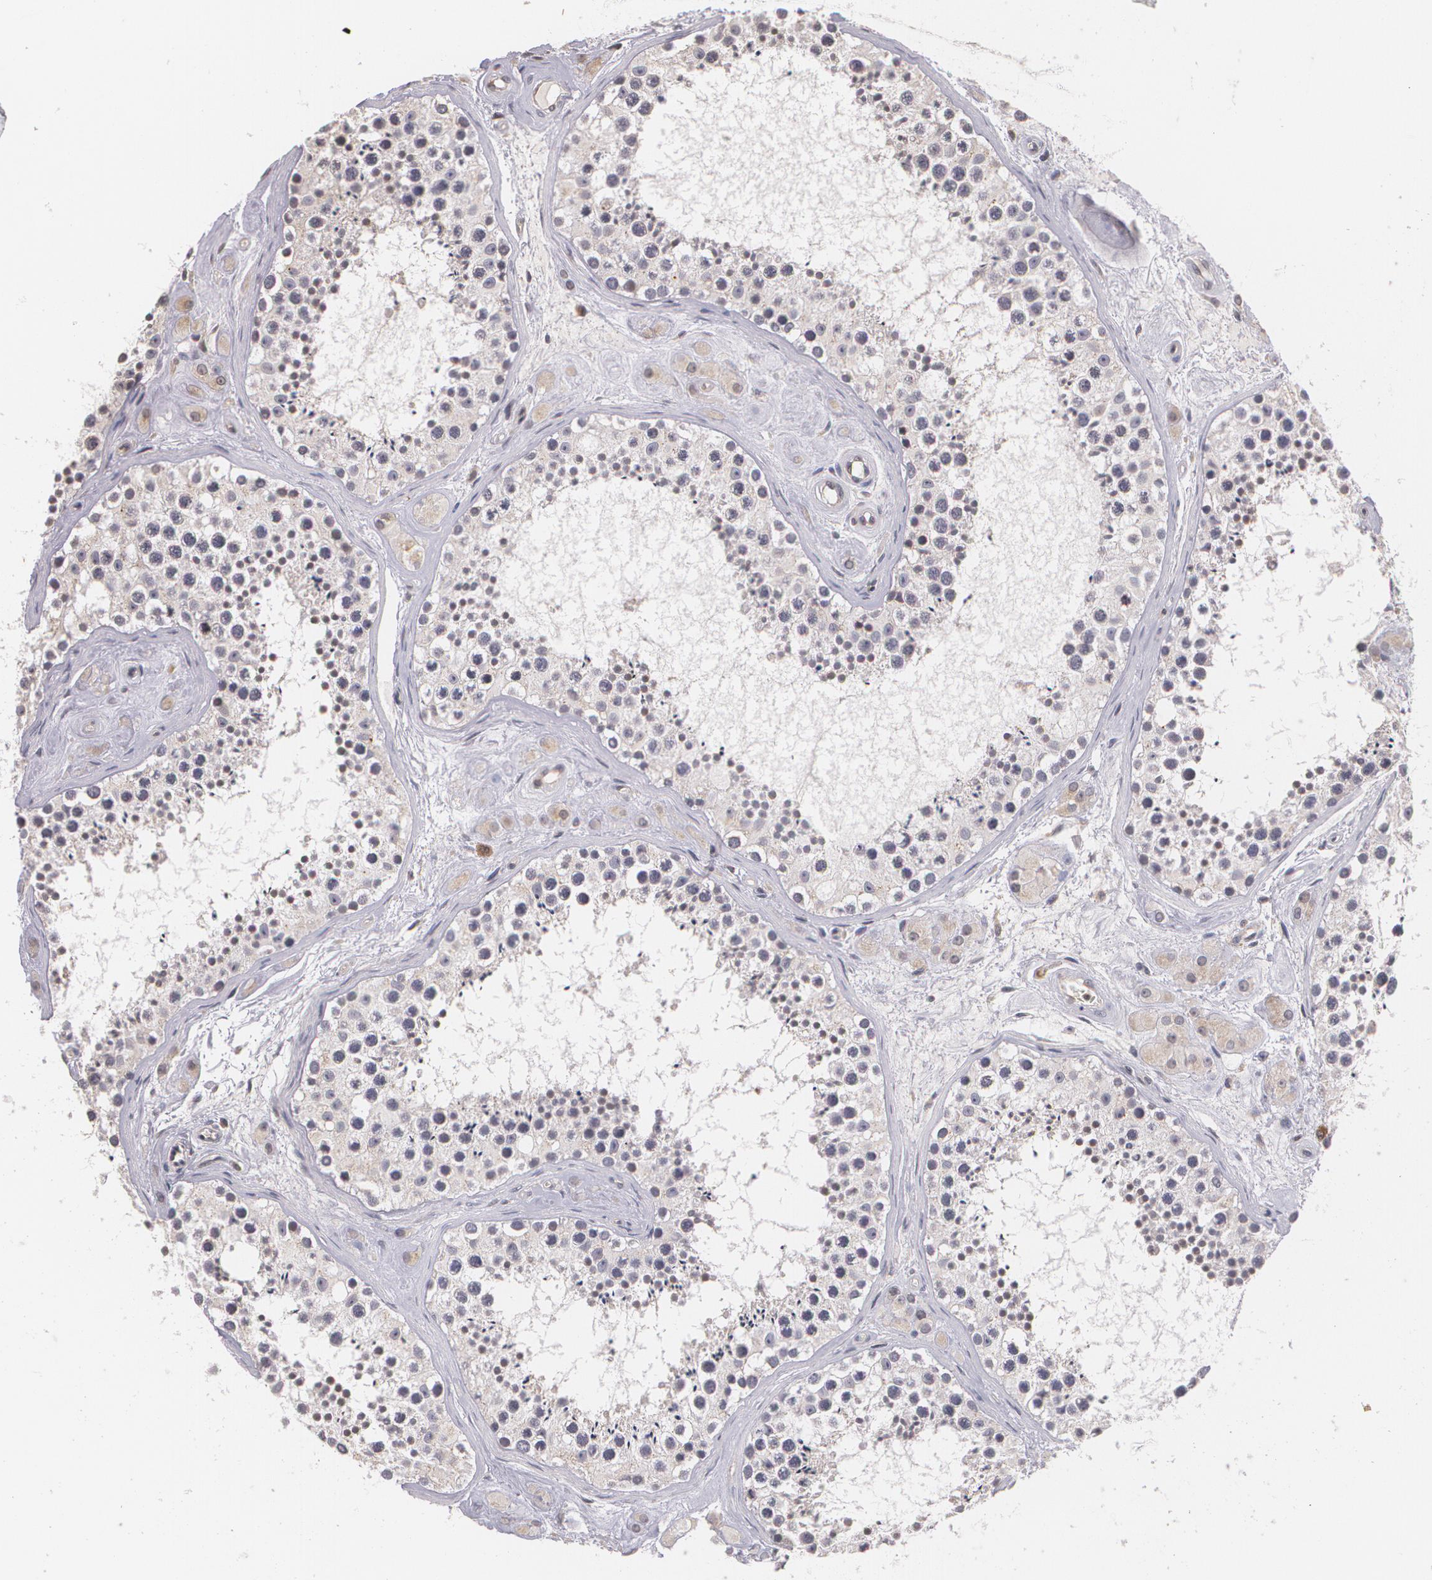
{"staining": {"intensity": "weak", "quantity": "<25%", "location": "nuclear"}, "tissue": "testis", "cell_type": "Cells in seminiferous ducts", "image_type": "normal", "snomed": [{"axis": "morphology", "description": "Normal tissue, NOS"}, {"axis": "topography", "description": "Testis"}], "caption": "Immunohistochemistry (IHC) image of unremarkable testis: human testis stained with DAB (3,3'-diaminobenzidine) displays no significant protein expression in cells in seminiferous ducts.", "gene": "VAV3", "patient": {"sex": "male", "age": 38}}